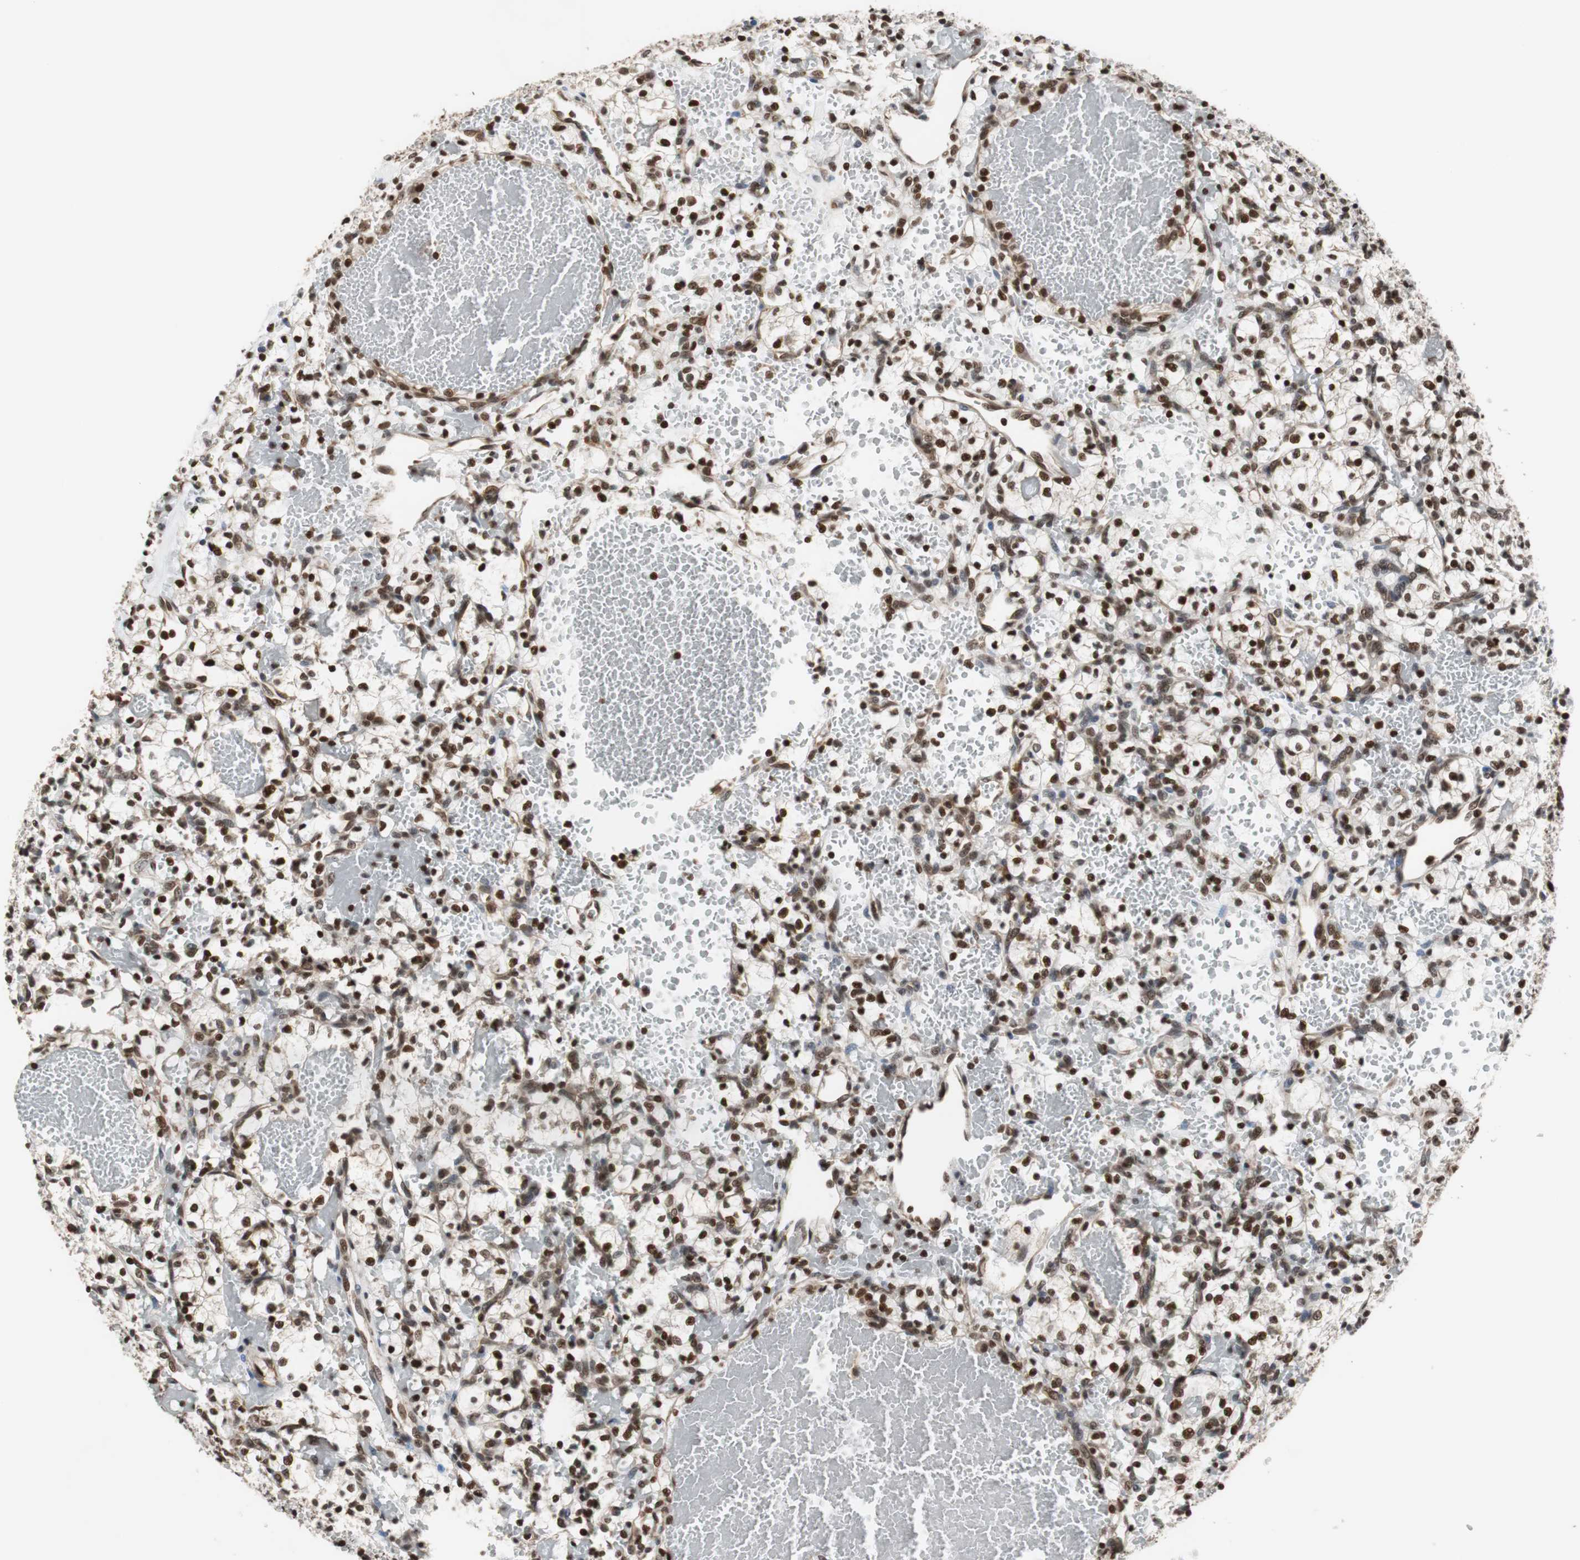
{"staining": {"intensity": "strong", "quantity": ">75%", "location": "nuclear"}, "tissue": "renal cancer", "cell_type": "Tumor cells", "image_type": "cancer", "snomed": [{"axis": "morphology", "description": "Adenocarcinoma, NOS"}, {"axis": "topography", "description": "Kidney"}], "caption": "Renal adenocarcinoma tissue exhibits strong nuclear expression in approximately >75% of tumor cells", "gene": "REST", "patient": {"sex": "female", "age": 60}}